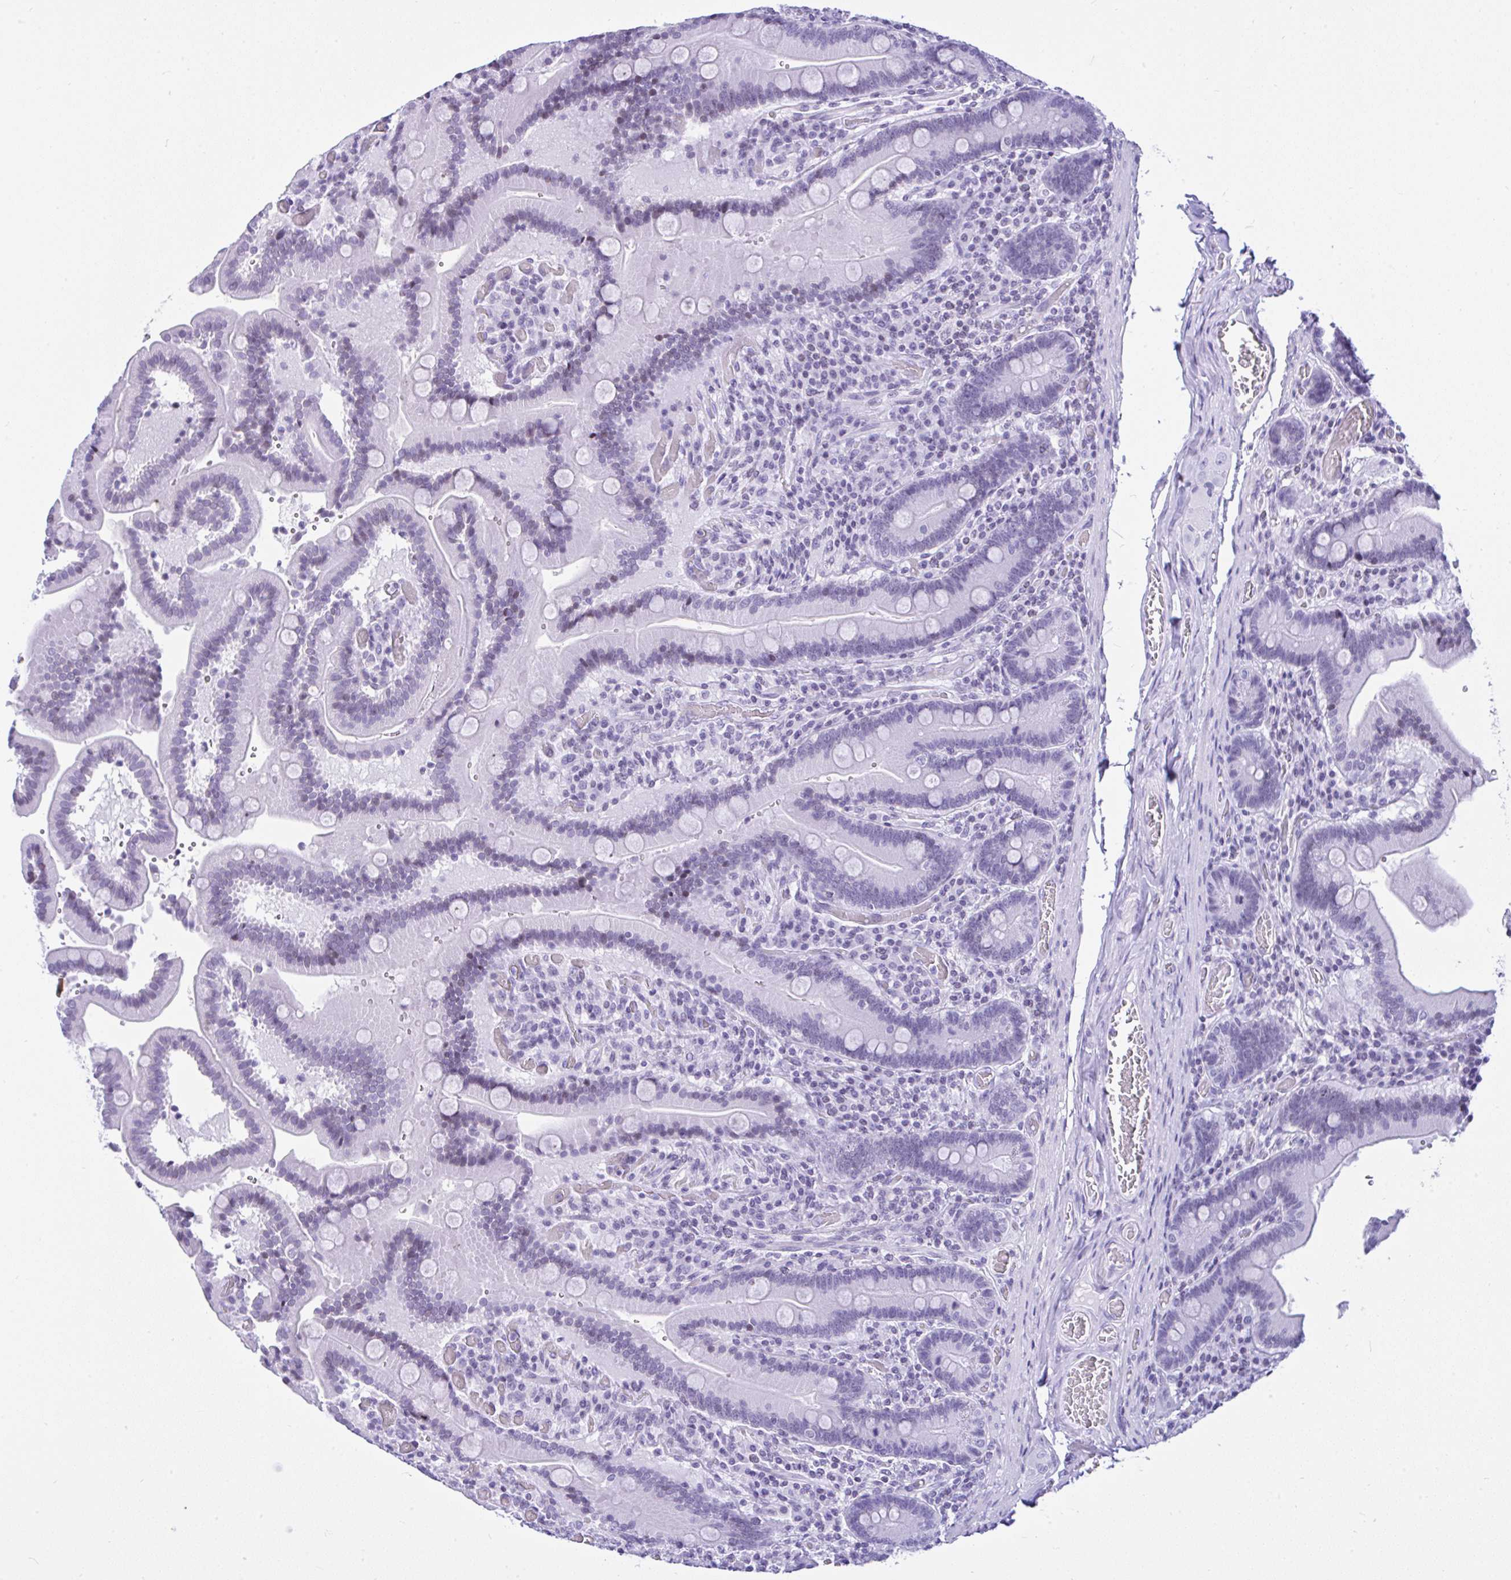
{"staining": {"intensity": "negative", "quantity": "none", "location": "none"}, "tissue": "duodenum", "cell_type": "Glandular cells", "image_type": "normal", "snomed": [{"axis": "morphology", "description": "Normal tissue, NOS"}, {"axis": "topography", "description": "Duodenum"}], "caption": "Immunohistochemistry micrograph of normal duodenum: duodenum stained with DAB (3,3'-diaminobenzidine) demonstrates no significant protein positivity in glandular cells. Nuclei are stained in blue.", "gene": "KRT27", "patient": {"sex": "female", "age": 62}}